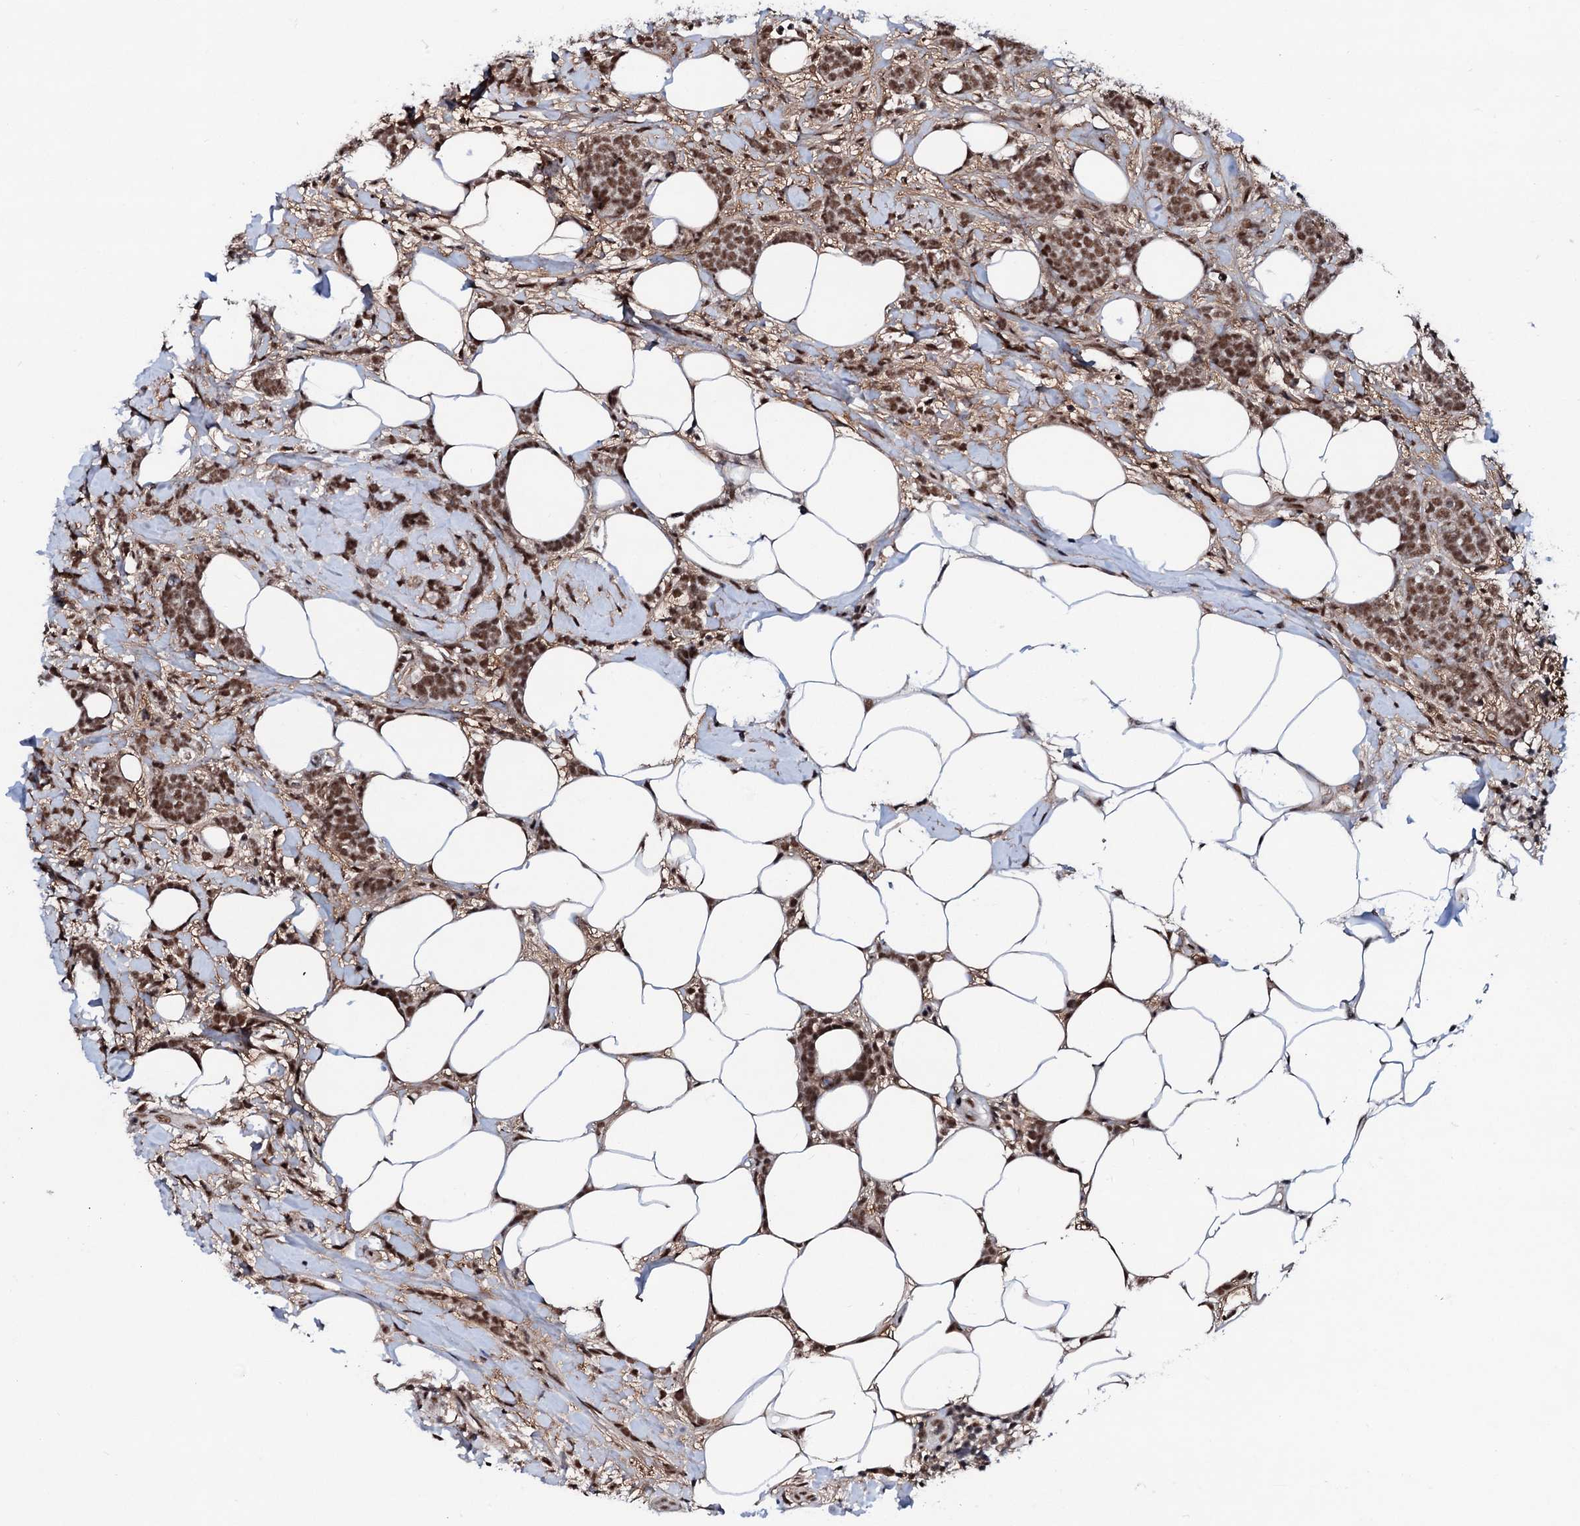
{"staining": {"intensity": "moderate", "quantity": ">75%", "location": "nuclear"}, "tissue": "breast cancer", "cell_type": "Tumor cells", "image_type": "cancer", "snomed": [{"axis": "morphology", "description": "Lobular carcinoma"}, {"axis": "topography", "description": "Breast"}], "caption": "Breast cancer was stained to show a protein in brown. There is medium levels of moderate nuclear staining in approximately >75% of tumor cells.", "gene": "PRPF18", "patient": {"sex": "female", "age": 58}}